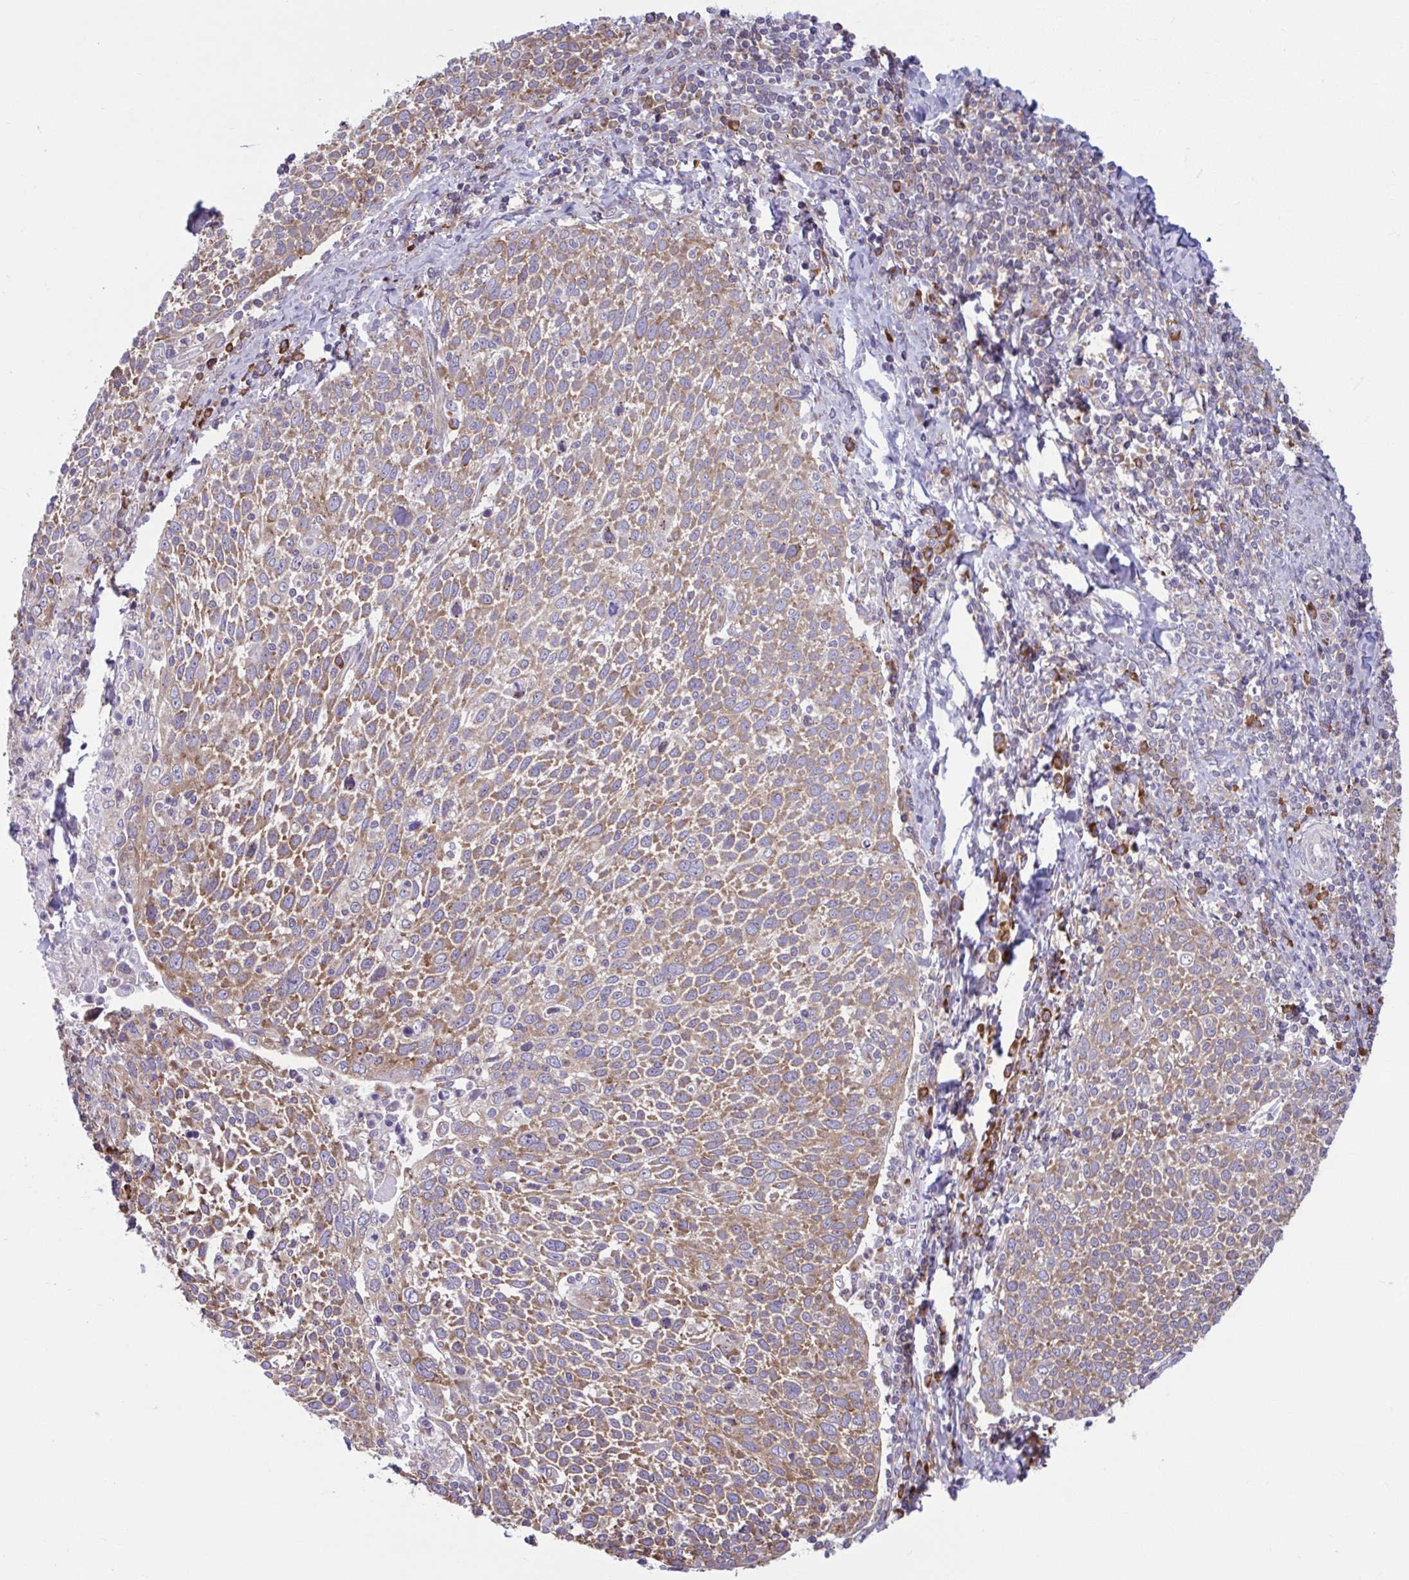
{"staining": {"intensity": "moderate", "quantity": ">75%", "location": "cytoplasmic/membranous"}, "tissue": "cervical cancer", "cell_type": "Tumor cells", "image_type": "cancer", "snomed": [{"axis": "morphology", "description": "Squamous cell carcinoma, NOS"}, {"axis": "topography", "description": "Cervix"}], "caption": "Moderate cytoplasmic/membranous staining is identified in about >75% of tumor cells in cervical cancer.", "gene": "RPS16", "patient": {"sex": "female", "age": 61}}